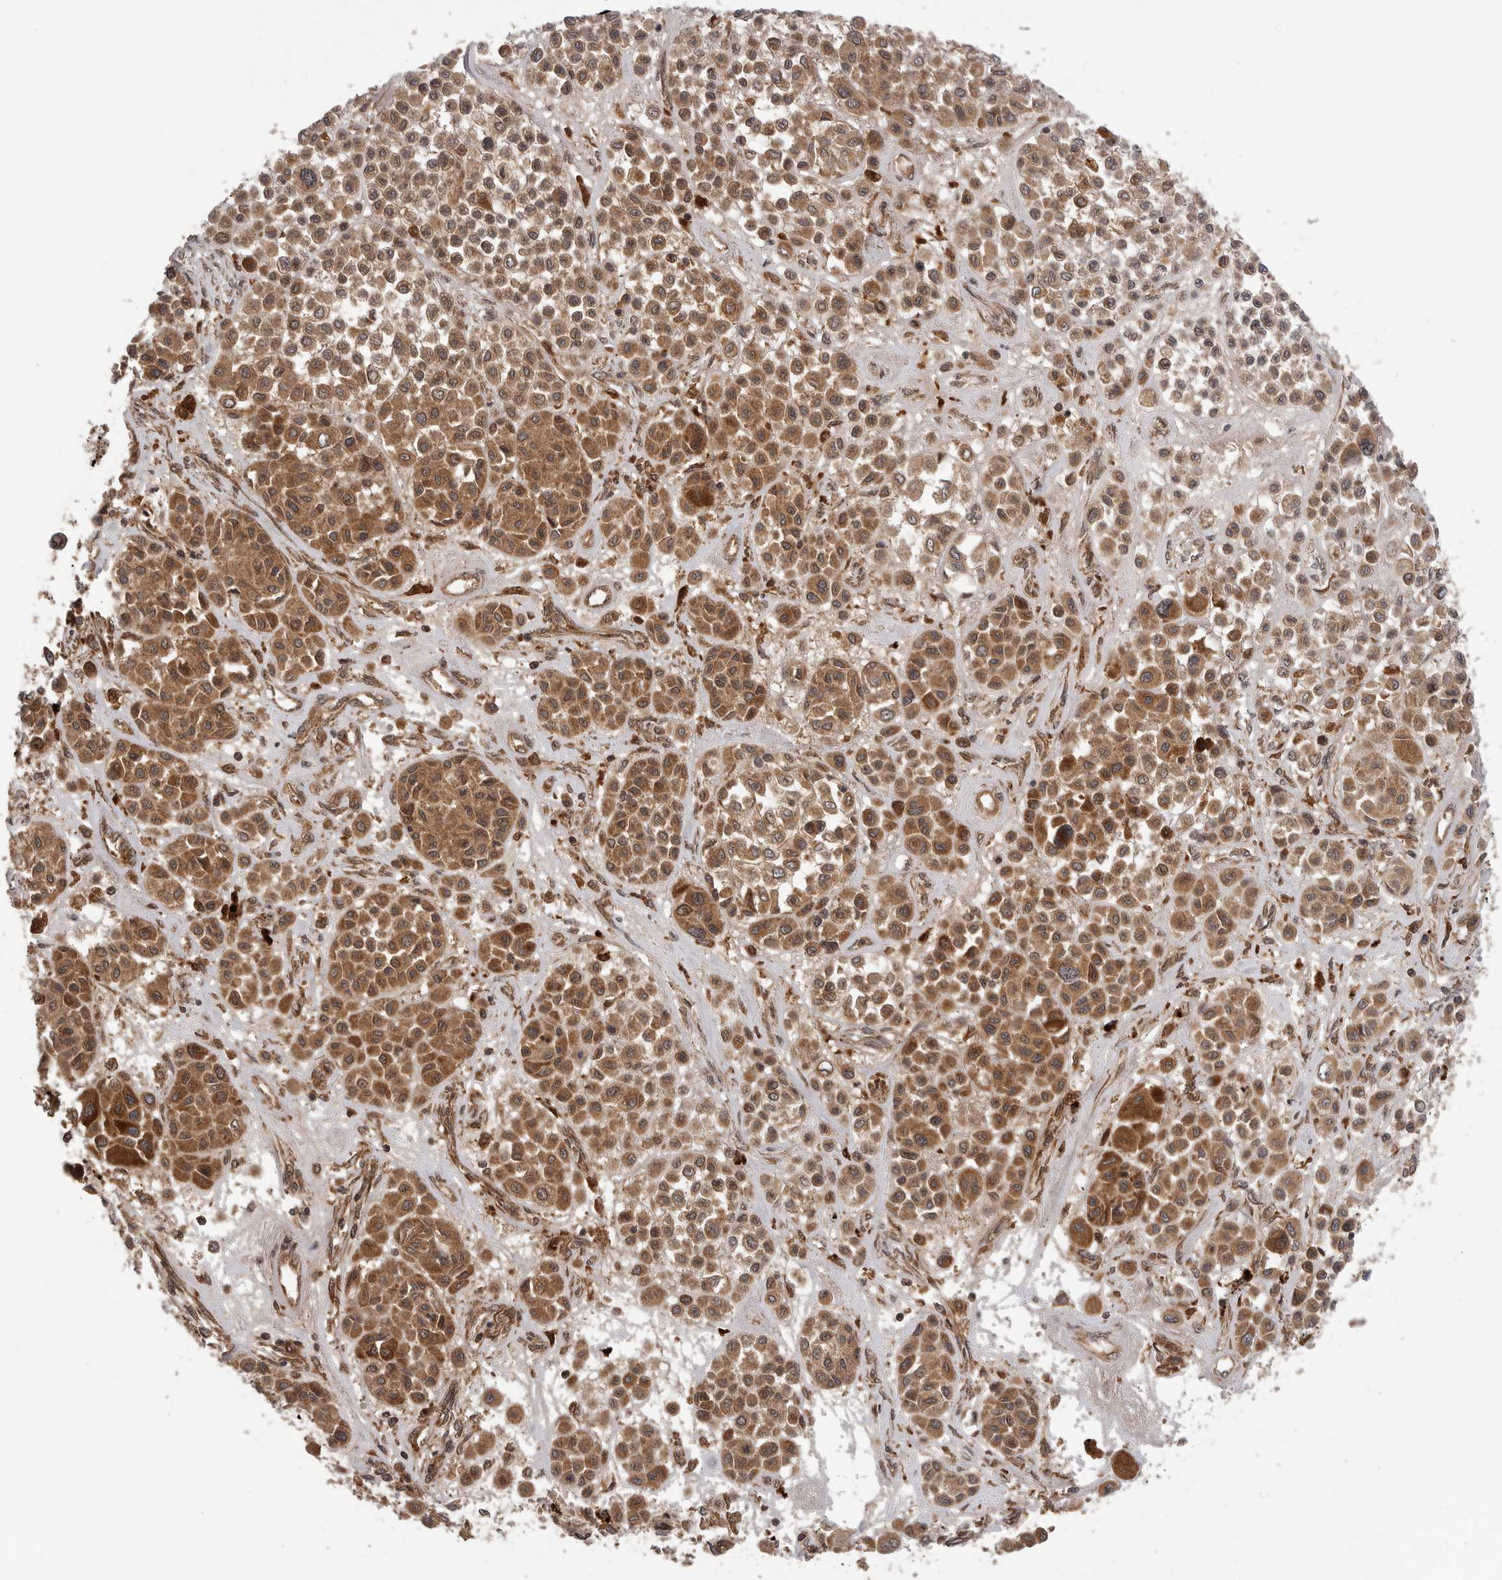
{"staining": {"intensity": "moderate", "quantity": ">75%", "location": "cytoplasmic/membranous"}, "tissue": "melanoma", "cell_type": "Tumor cells", "image_type": "cancer", "snomed": [{"axis": "morphology", "description": "Malignant melanoma, Metastatic site"}, {"axis": "topography", "description": "Soft tissue"}], "caption": "A high-resolution micrograph shows IHC staining of malignant melanoma (metastatic site), which exhibits moderate cytoplasmic/membranous staining in about >75% of tumor cells.", "gene": "PRDX4", "patient": {"sex": "male", "age": 41}}